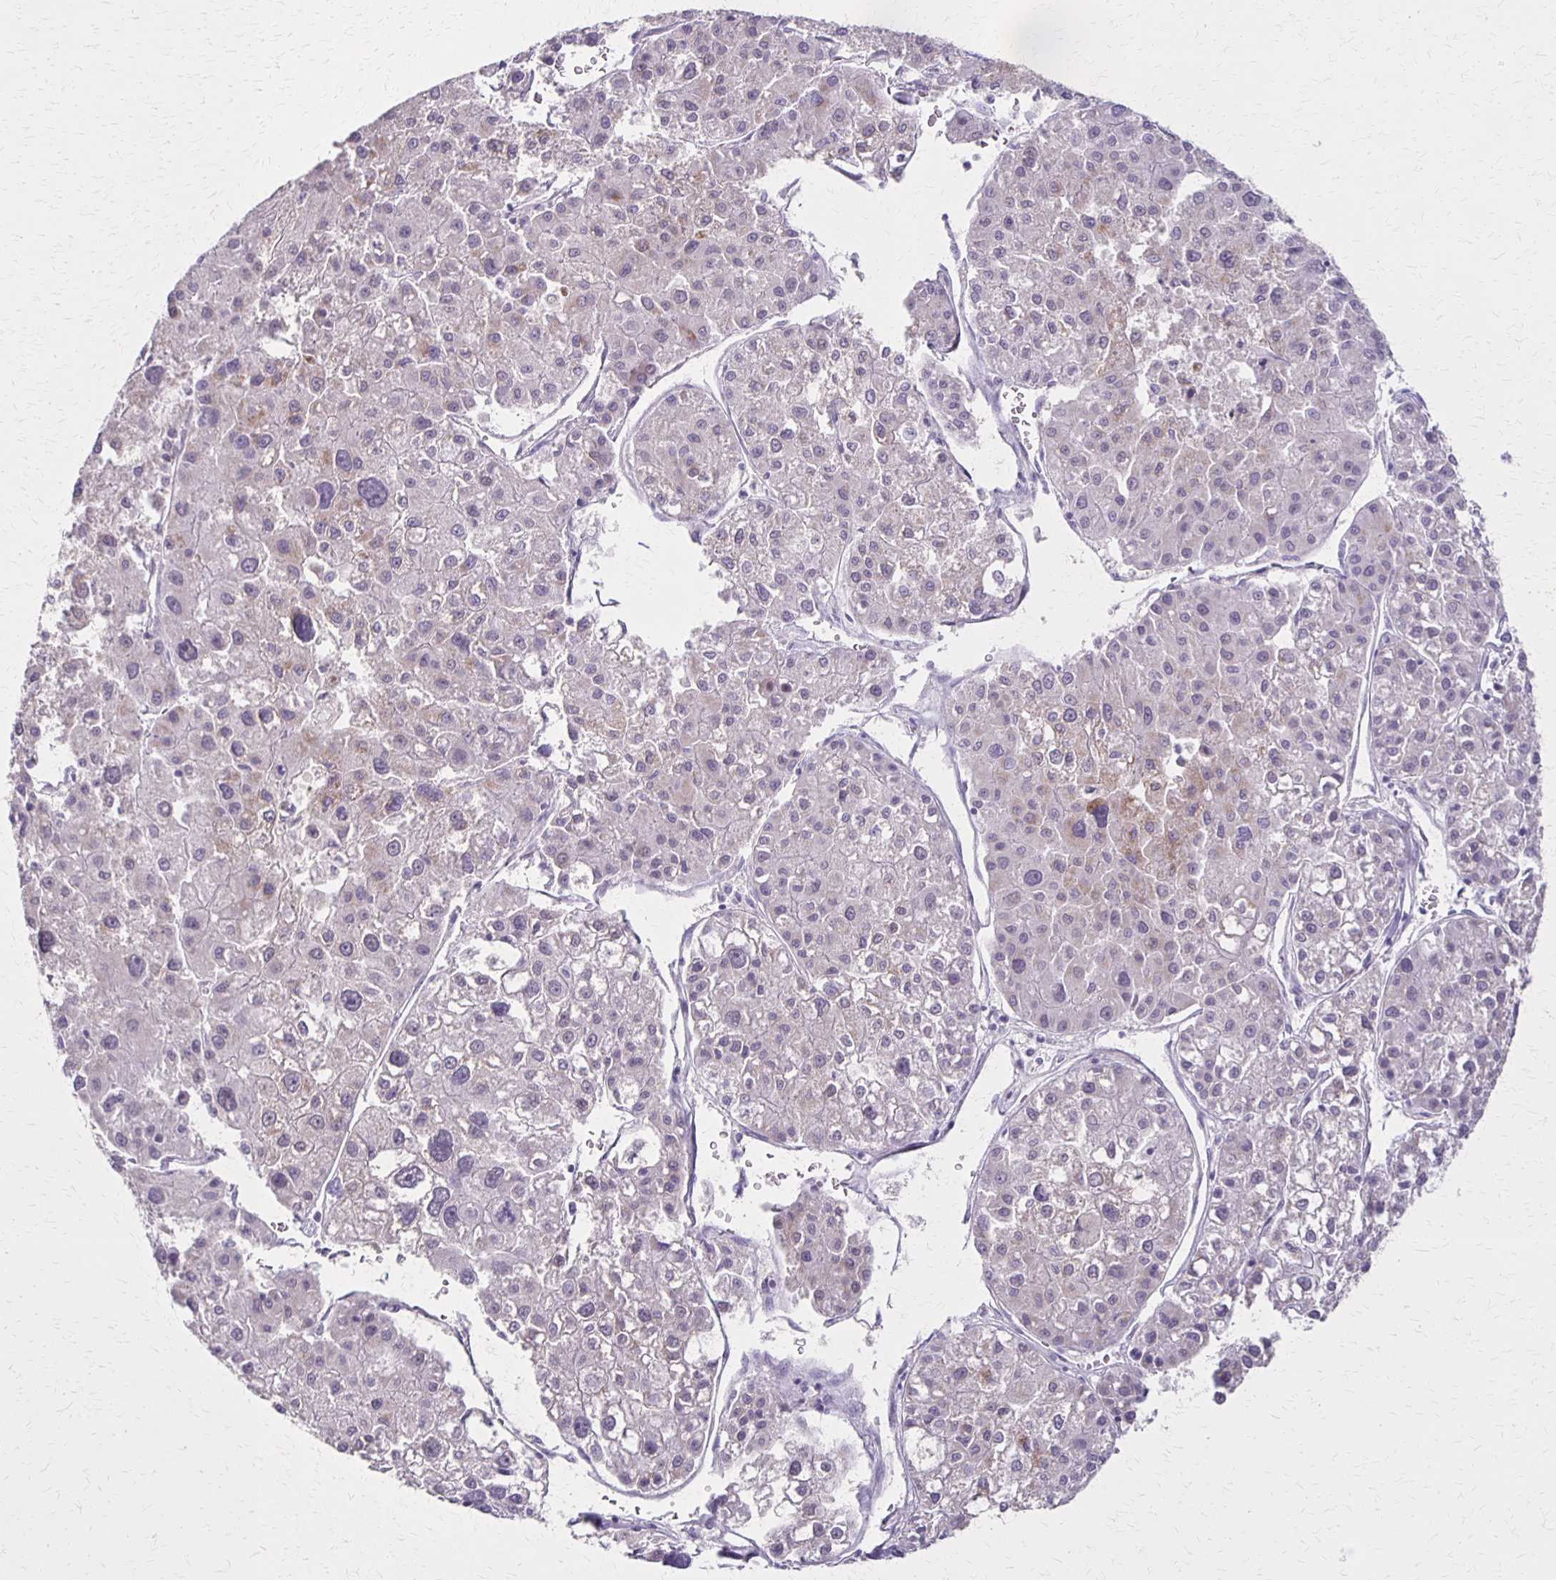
{"staining": {"intensity": "negative", "quantity": "none", "location": "none"}, "tissue": "liver cancer", "cell_type": "Tumor cells", "image_type": "cancer", "snomed": [{"axis": "morphology", "description": "Carcinoma, Hepatocellular, NOS"}, {"axis": "topography", "description": "Liver"}], "caption": "Tumor cells show no significant protein staining in liver hepatocellular carcinoma.", "gene": "SLC35E2B", "patient": {"sex": "male", "age": 73}}